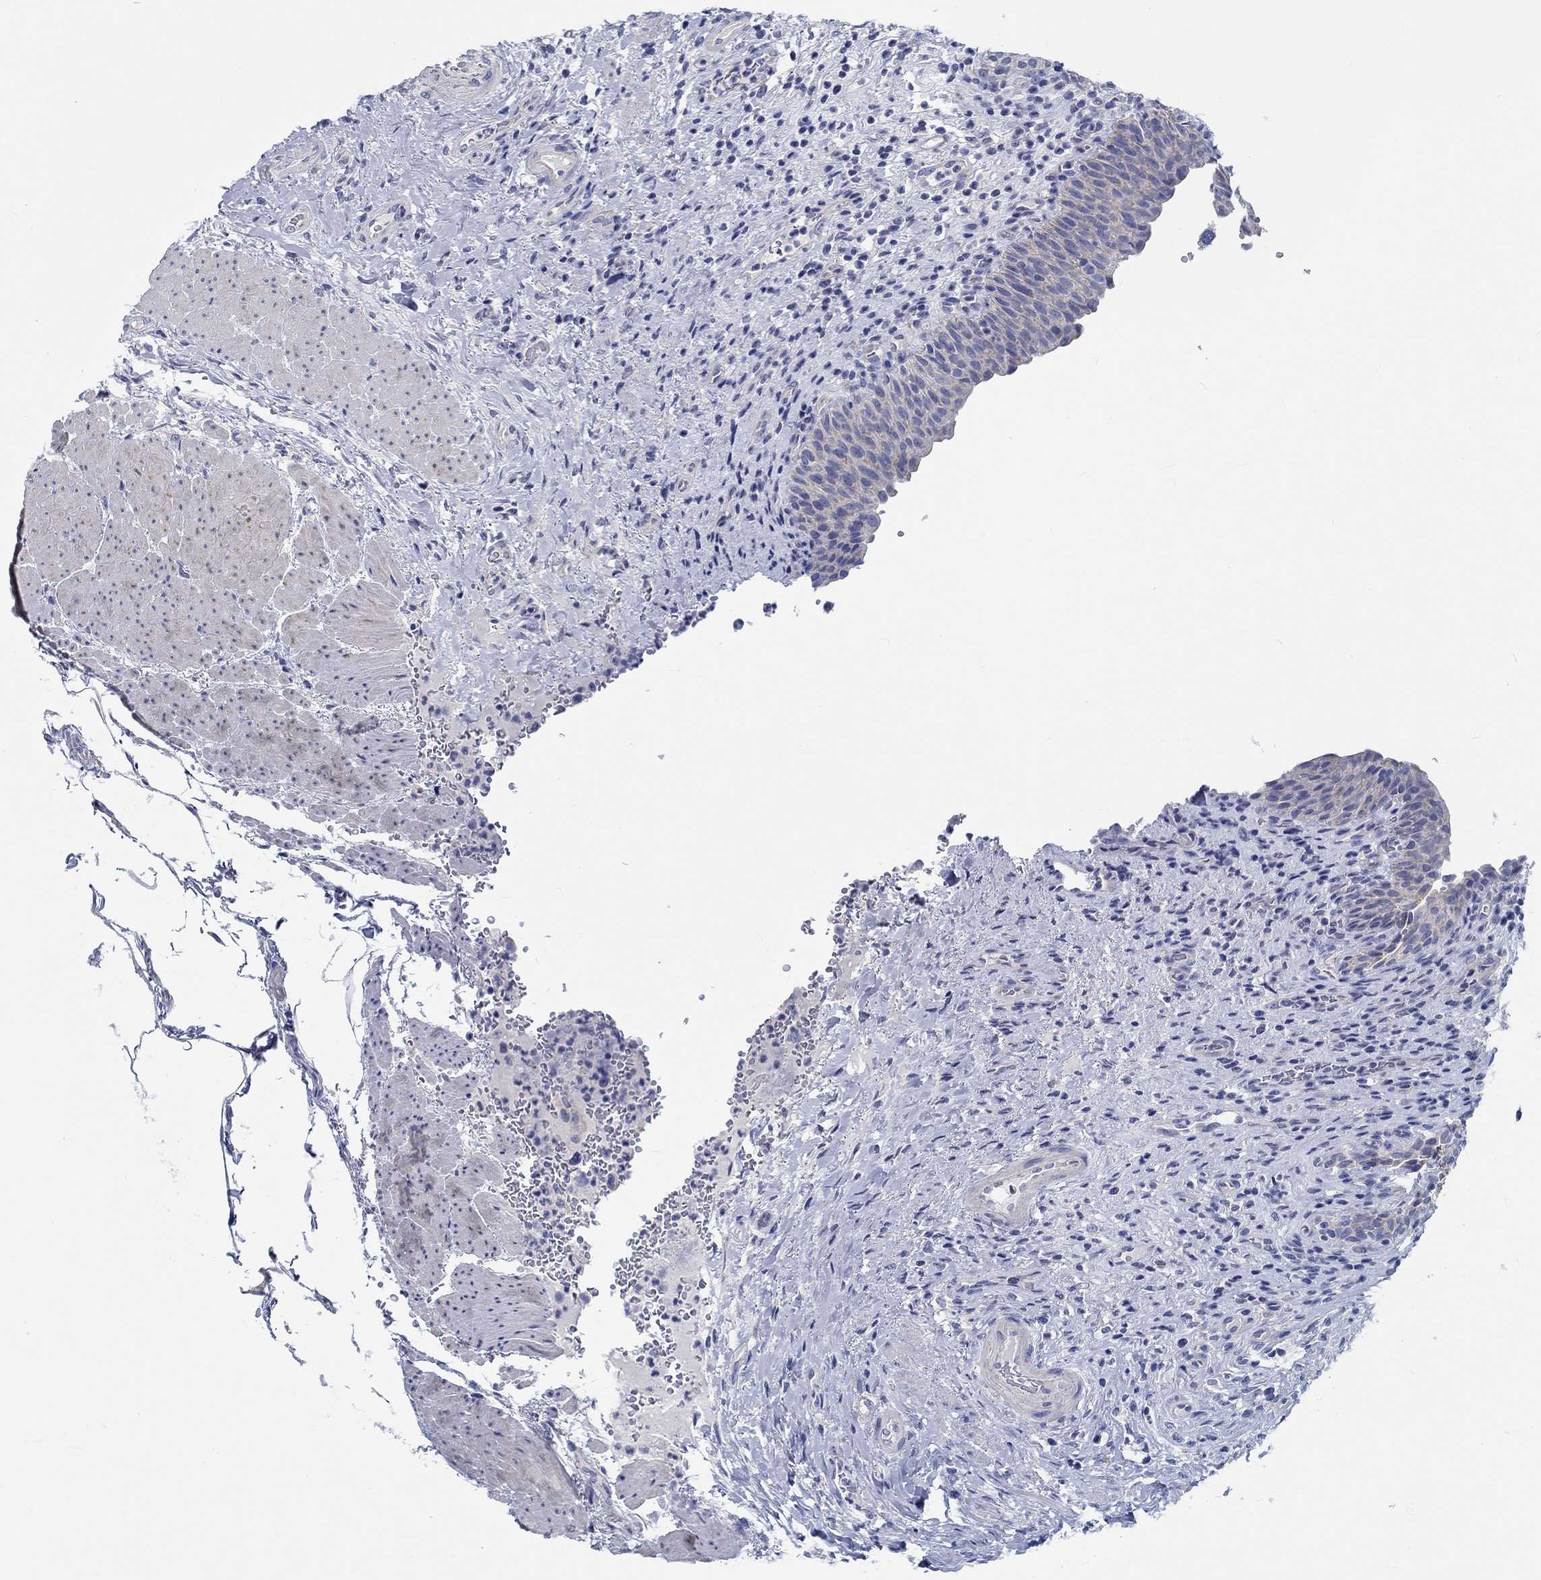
{"staining": {"intensity": "negative", "quantity": "none", "location": "none"}, "tissue": "urinary bladder", "cell_type": "Urothelial cells", "image_type": "normal", "snomed": [{"axis": "morphology", "description": "Normal tissue, NOS"}, {"axis": "topography", "description": "Urinary bladder"}], "caption": "Human urinary bladder stained for a protein using immunohistochemistry demonstrates no expression in urothelial cells.", "gene": "MYBPC1", "patient": {"sex": "male", "age": 66}}